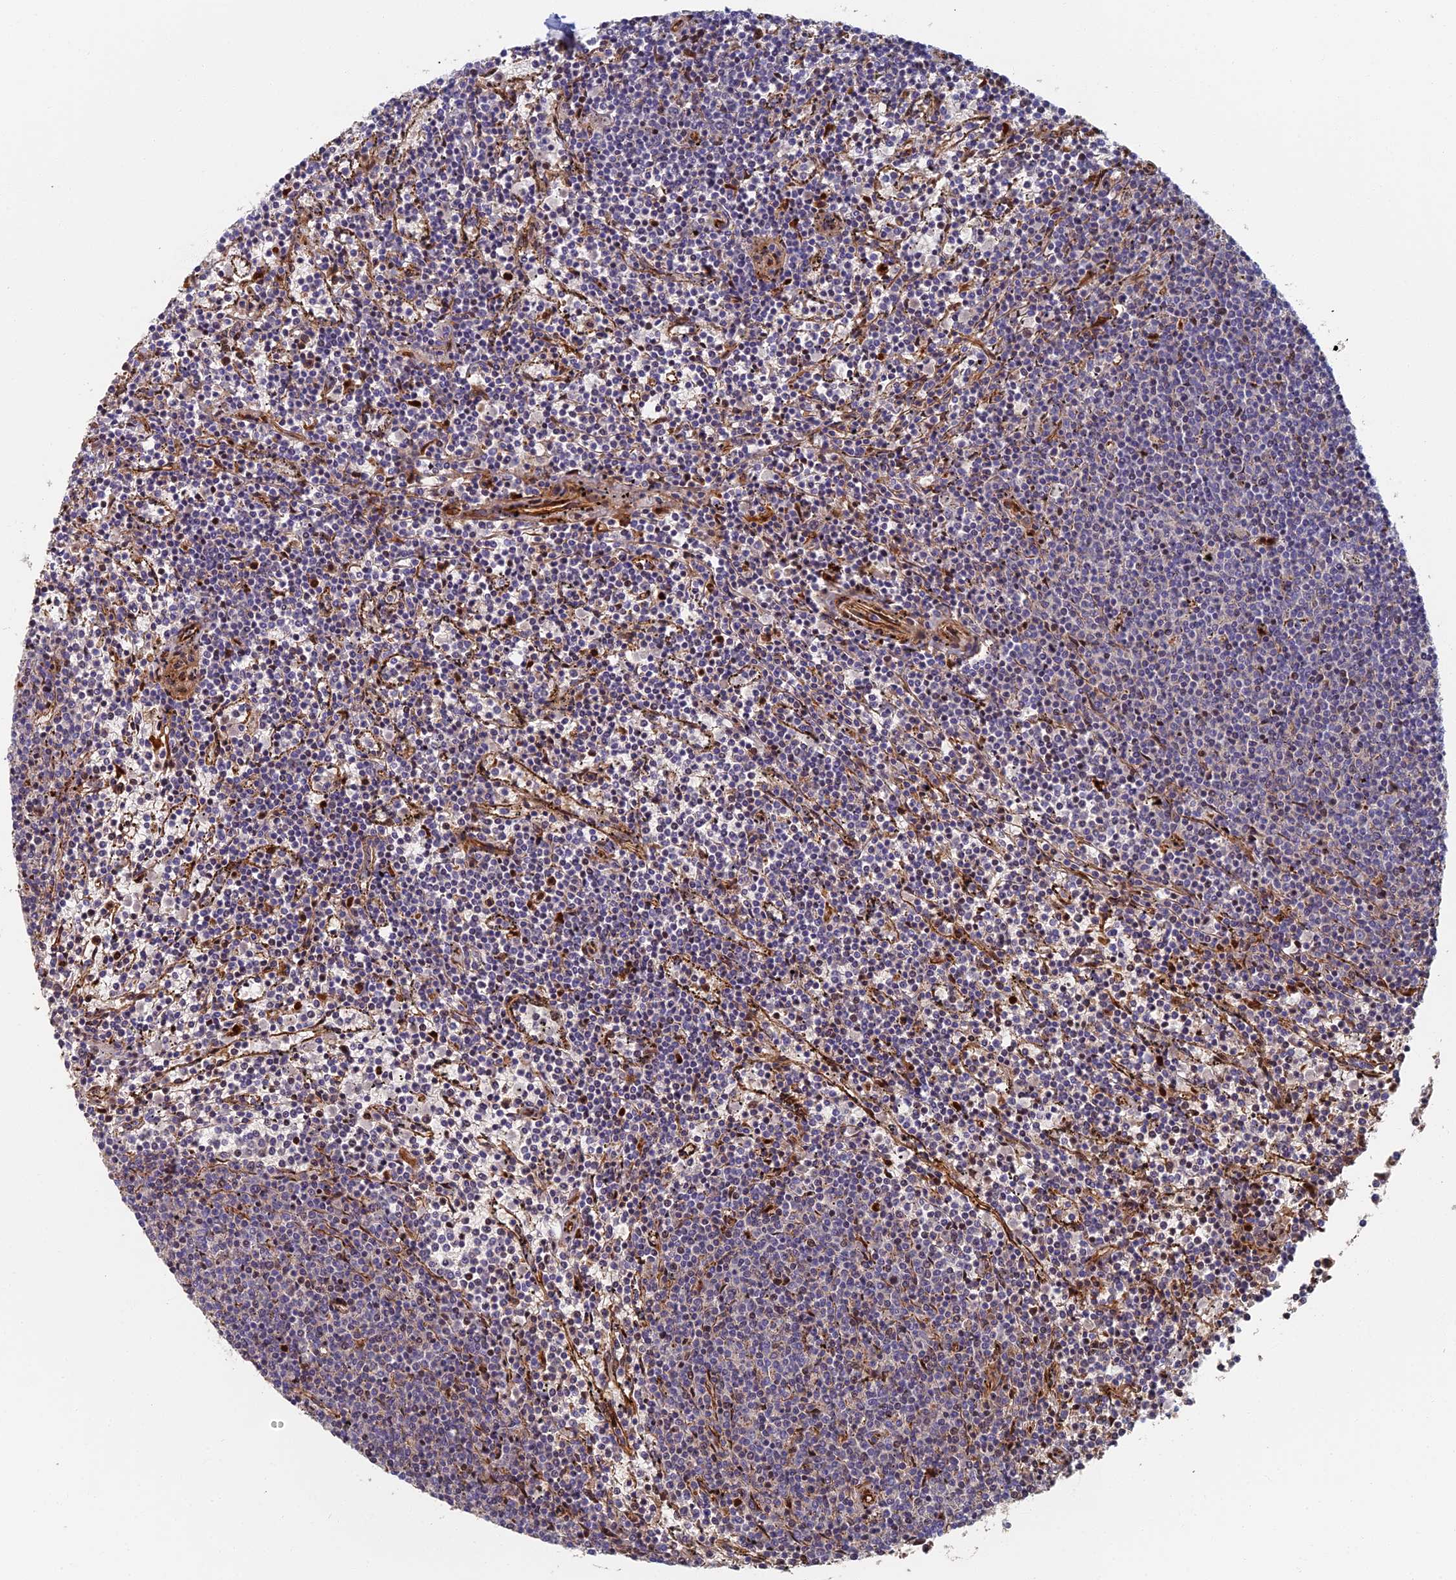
{"staining": {"intensity": "negative", "quantity": "none", "location": "none"}, "tissue": "lymphoma", "cell_type": "Tumor cells", "image_type": "cancer", "snomed": [{"axis": "morphology", "description": "Malignant lymphoma, non-Hodgkin's type, Low grade"}, {"axis": "topography", "description": "Spleen"}], "caption": "Protein analysis of malignant lymphoma, non-Hodgkin's type (low-grade) exhibits no significant staining in tumor cells.", "gene": "ABCB10", "patient": {"sex": "female", "age": 50}}